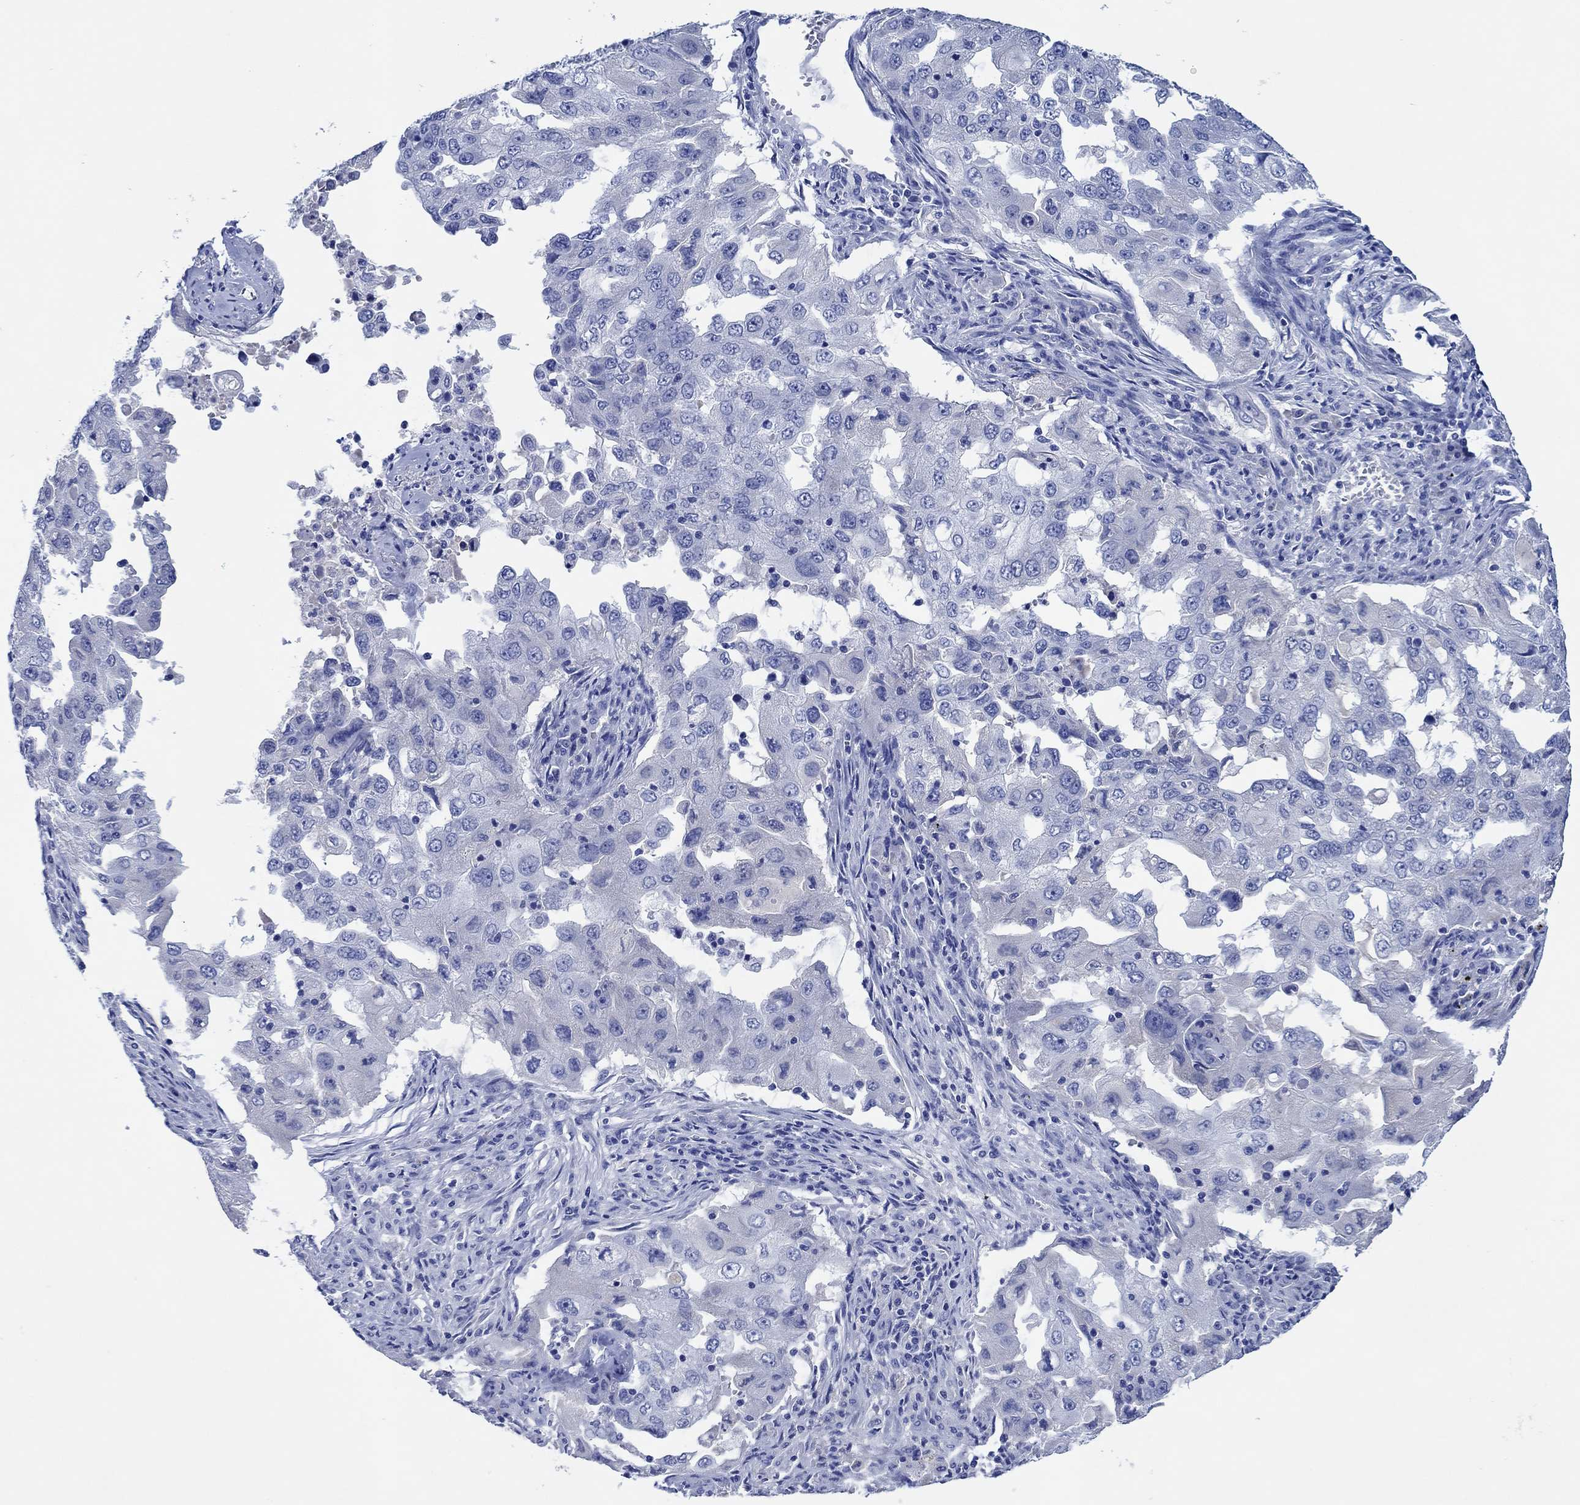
{"staining": {"intensity": "negative", "quantity": "none", "location": "none"}, "tissue": "lung cancer", "cell_type": "Tumor cells", "image_type": "cancer", "snomed": [{"axis": "morphology", "description": "Adenocarcinoma, NOS"}, {"axis": "topography", "description": "Lung"}], "caption": "This histopathology image is of lung cancer (adenocarcinoma) stained with immunohistochemistry to label a protein in brown with the nuclei are counter-stained blue. There is no staining in tumor cells.", "gene": "CPNE6", "patient": {"sex": "female", "age": 61}}